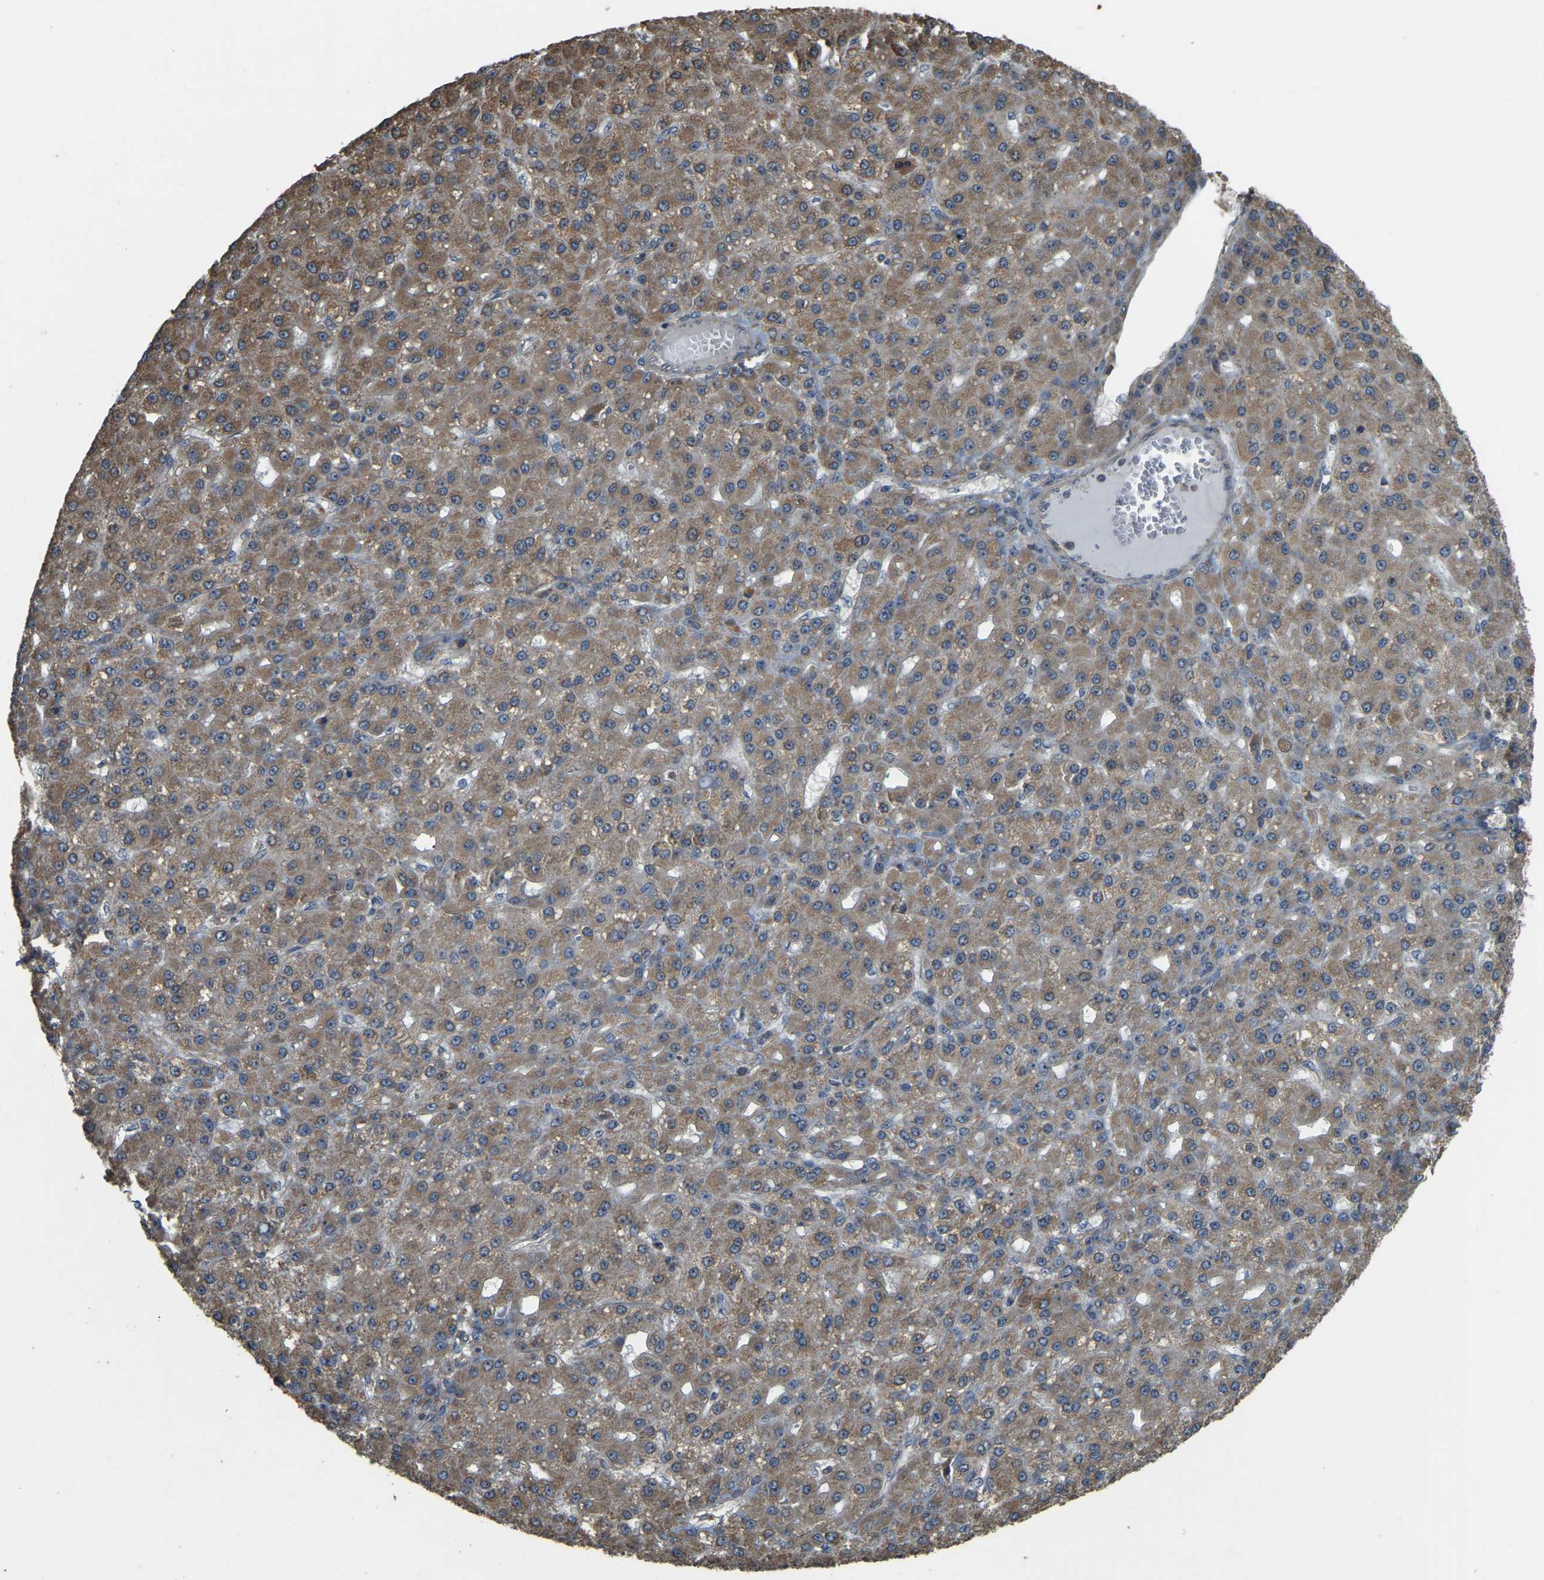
{"staining": {"intensity": "moderate", "quantity": ">75%", "location": "cytoplasmic/membranous"}, "tissue": "liver cancer", "cell_type": "Tumor cells", "image_type": "cancer", "snomed": [{"axis": "morphology", "description": "Carcinoma, Hepatocellular, NOS"}, {"axis": "topography", "description": "Liver"}], "caption": "There is medium levels of moderate cytoplasmic/membranous expression in tumor cells of liver hepatocellular carcinoma, as demonstrated by immunohistochemical staining (brown color).", "gene": "GNG2", "patient": {"sex": "male", "age": 67}}